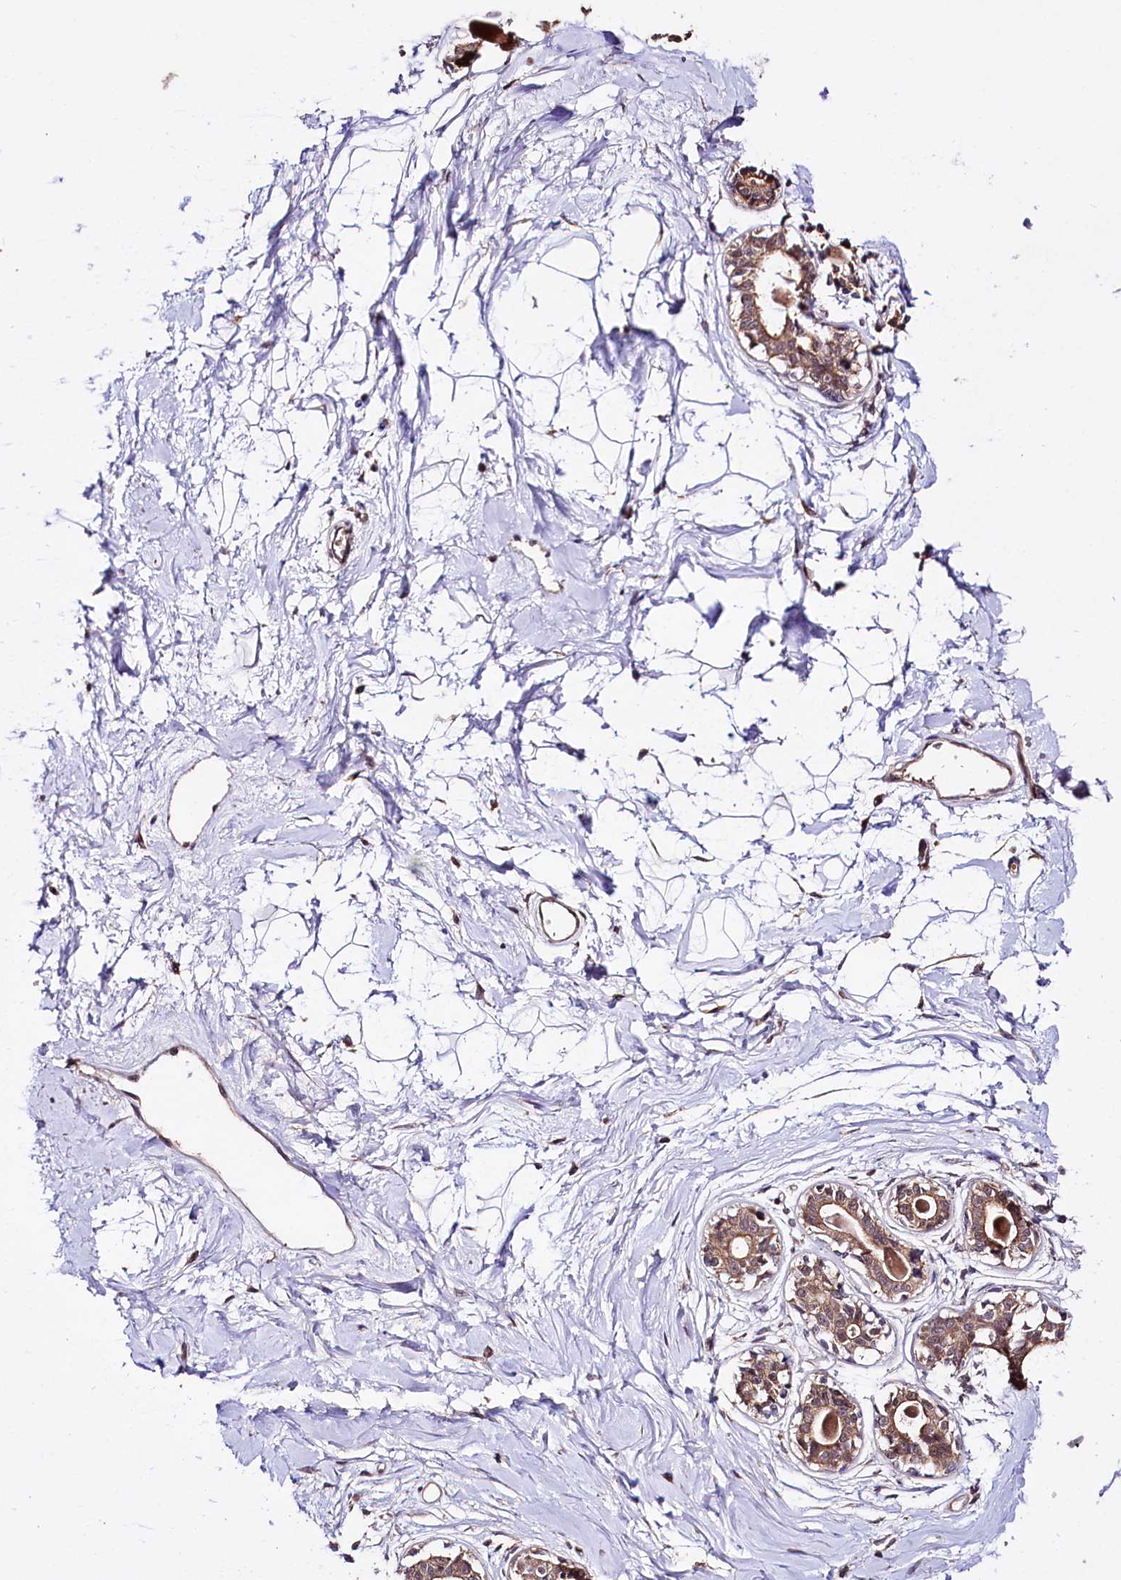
{"staining": {"intensity": "moderate", "quantity": "<25%", "location": "cytoplasmic/membranous"}, "tissue": "breast", "cell_type": "Adipocytes", "image_type": "normal", "snomed": [{"axis": "morphology", "description": "Normal tissue, NOS"}, {"axis": "topography", "description": "Breast"}], "caption": "DAB (3,3'-diaminobenzidine) immunohistochemical staining of unremarkable breast demonstrates moderate cytoplasmic/membranous protein staining in approximately <25% of adipocytes. The protein of interest is stained brown, and the nuclei are stained in blue (DAB (3,3'-diaminobenzidine) IHC with brightfield microscopy, high magnification).", "gene": "TAFAZZIN", "patient": {"sex": "female", "age": 45}}